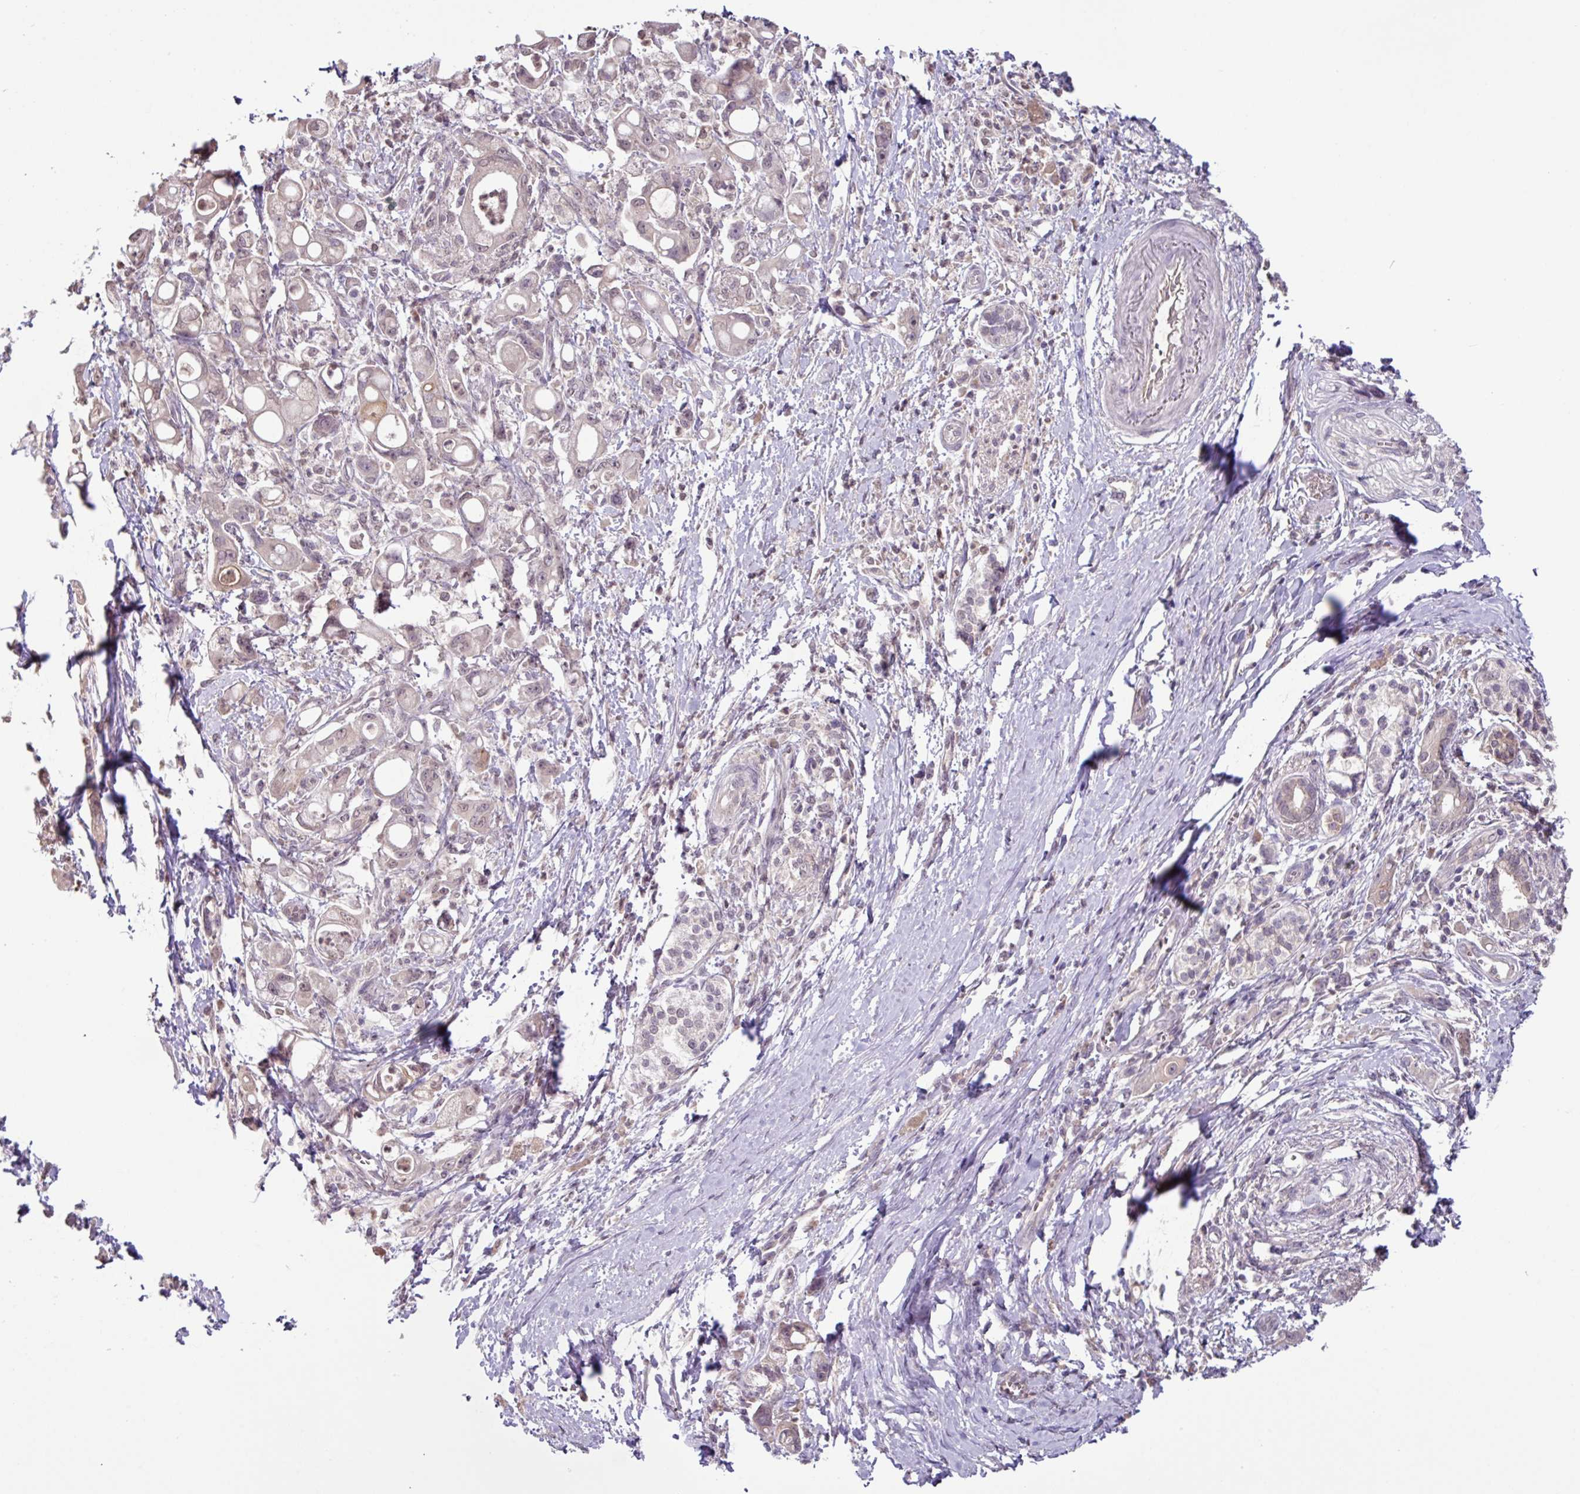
{"staining": {"intensity": "weak", "quantity": "<25%", "location": "nuclear"}, "tissue": "pancreatic cancer", "cell_type": "Tumor cells", "image_type": "cancer", "snomed": [{"axis": "morphology", "description": "Adenocarcinoma, NOS"}, {"axis": "topography", "description": "Pancreas"}], "caption": "High power microscopy histopathology image of an IHC image of pancreatic cancer (adenocarcinoma), revealing no significant staining in tumor cells.", "gene": "SLC5A10", "patient": {"sex": "male", "age": 68}}